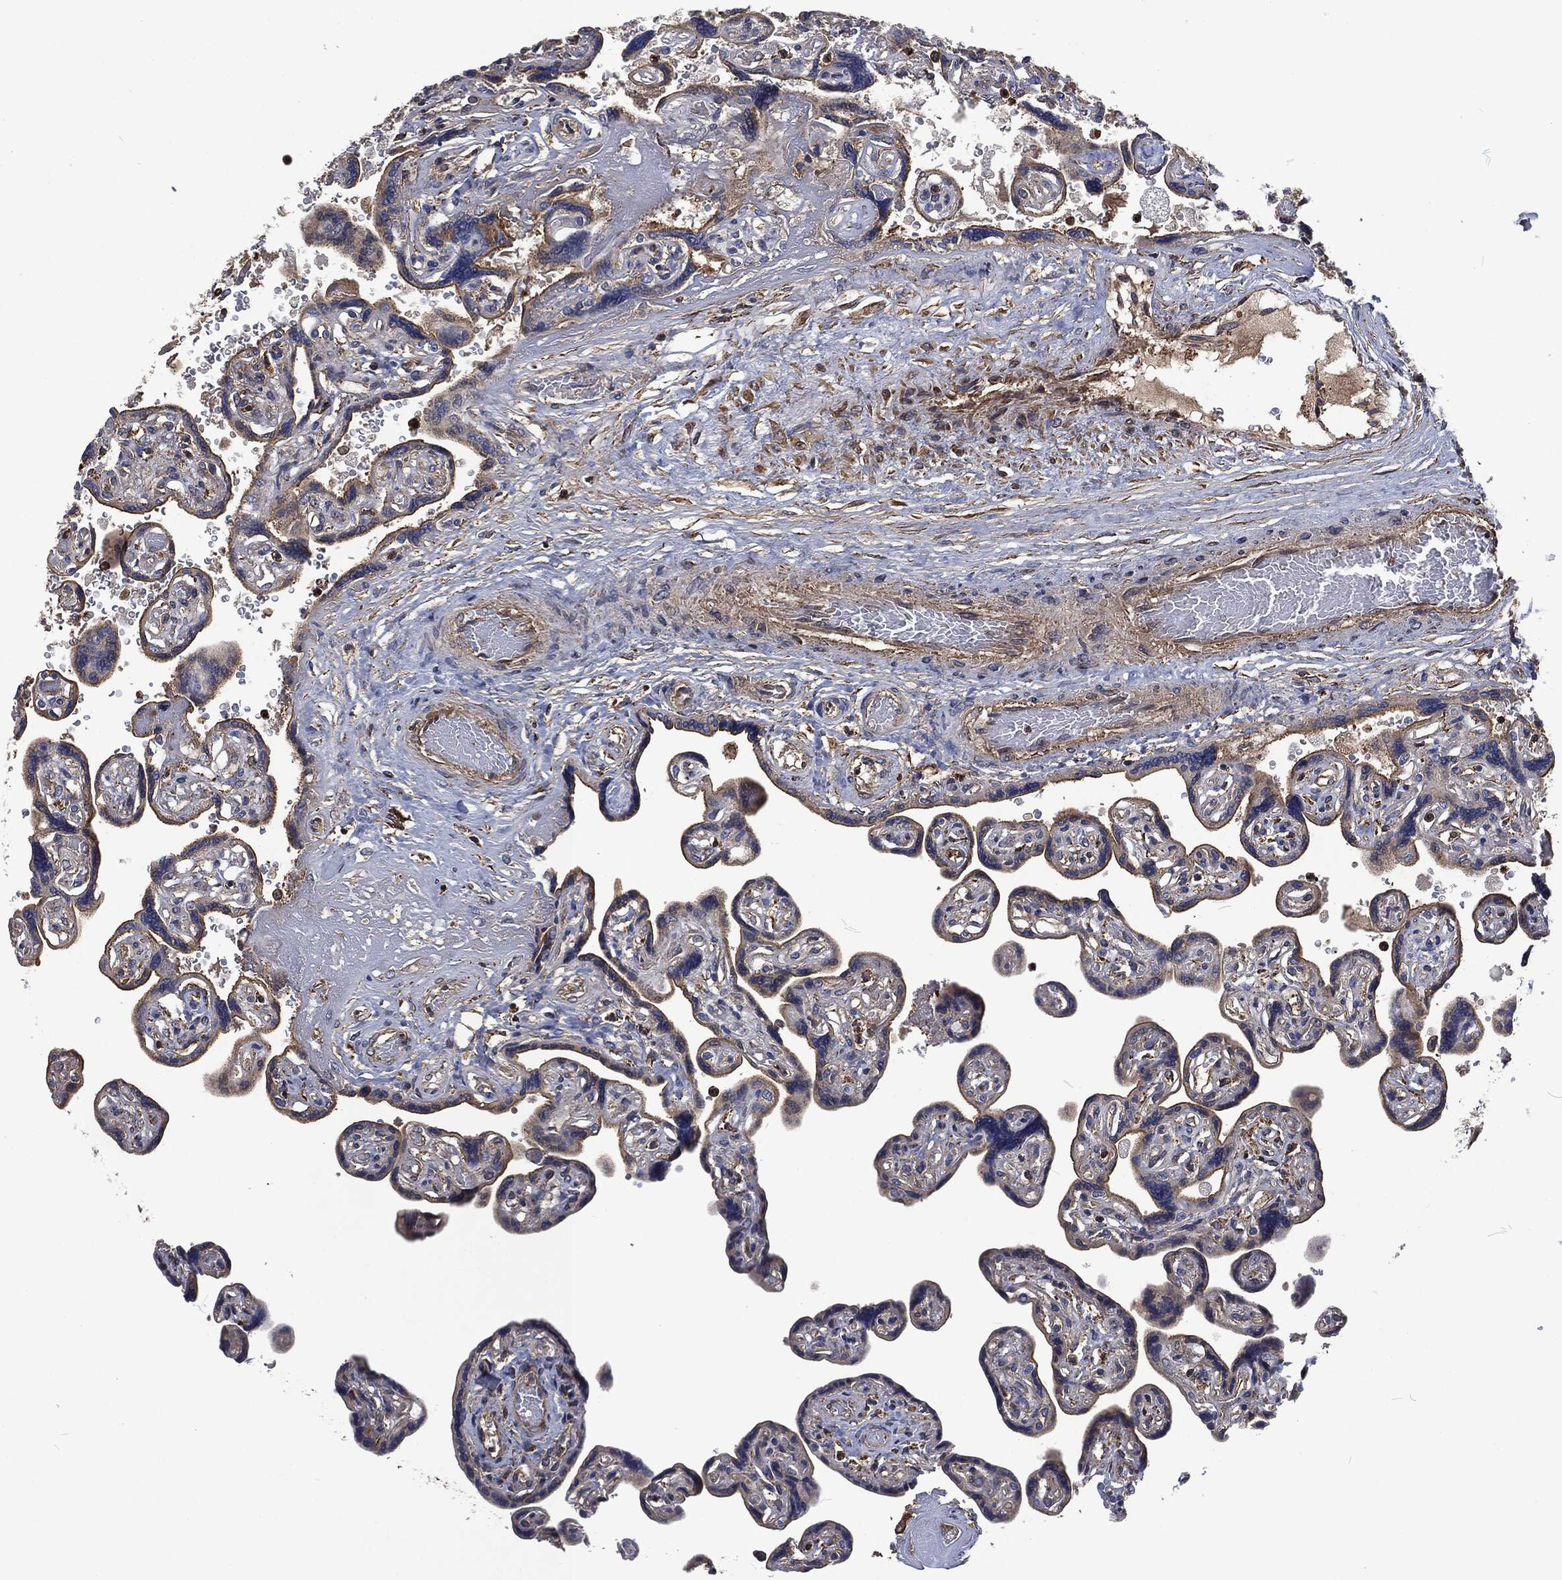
{"staining": {"intensity": "weak", "quantity": "<25%", "location": "cytoplasmic/membranous"}, "tissue": "placenta", "cell_type": "Decidual cells", "image_type": "normal", "snomed": [{"axis": "morphology", "description": "Normal tissue, NOS"}, {"axis": "topography", "description": "Placenta"}], "caption": "Immunohistochemistry of benign placenta reveals no staining in decidual cells. (Immunohistochemistry, brightfield microscopy, high magnification).", "gene": "LGALS9", "patient": {"sex": "female", "age": 32}}